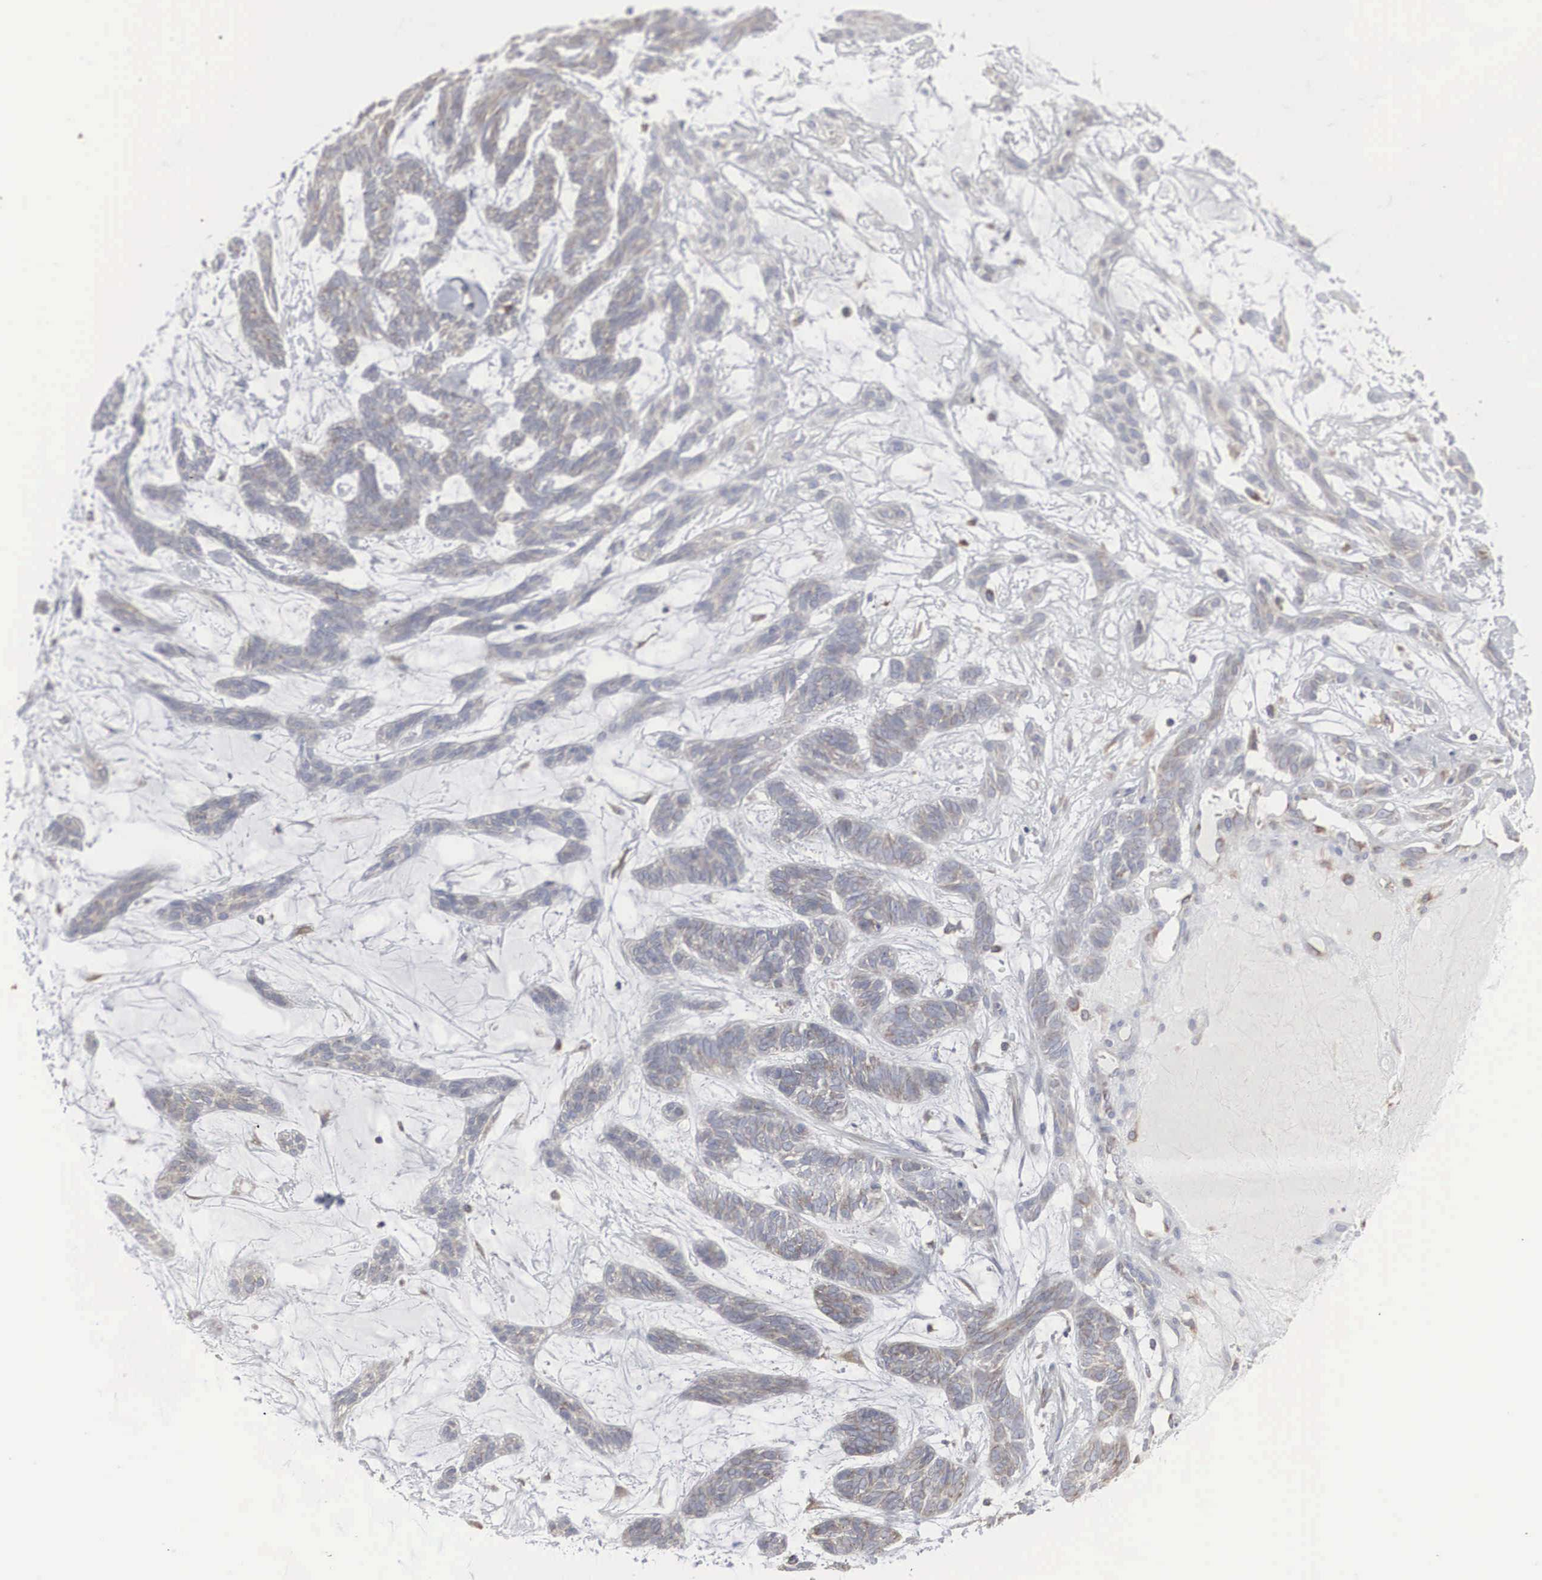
{"staining": {"intensity": "weak", "quantity": ">75%", "location": "cytoplasmic/membranous"}, "tissue": "skin cancer", "cell_type": "Tumor cells", "image_type": "cancer", "snomed": [{"axis": "morphology", "description": "Basal cell carcinoma"}, {"axis": "topography", "description": "Skin"}], "caption": "IHC of human basal cell carcinoma (skin) exhibits low levels of weak cytoplasmic/membranous expression in approximately >75% of tumor cells.", "gene": "MIA2", "patient": {"sex": "male", "age": 75}}